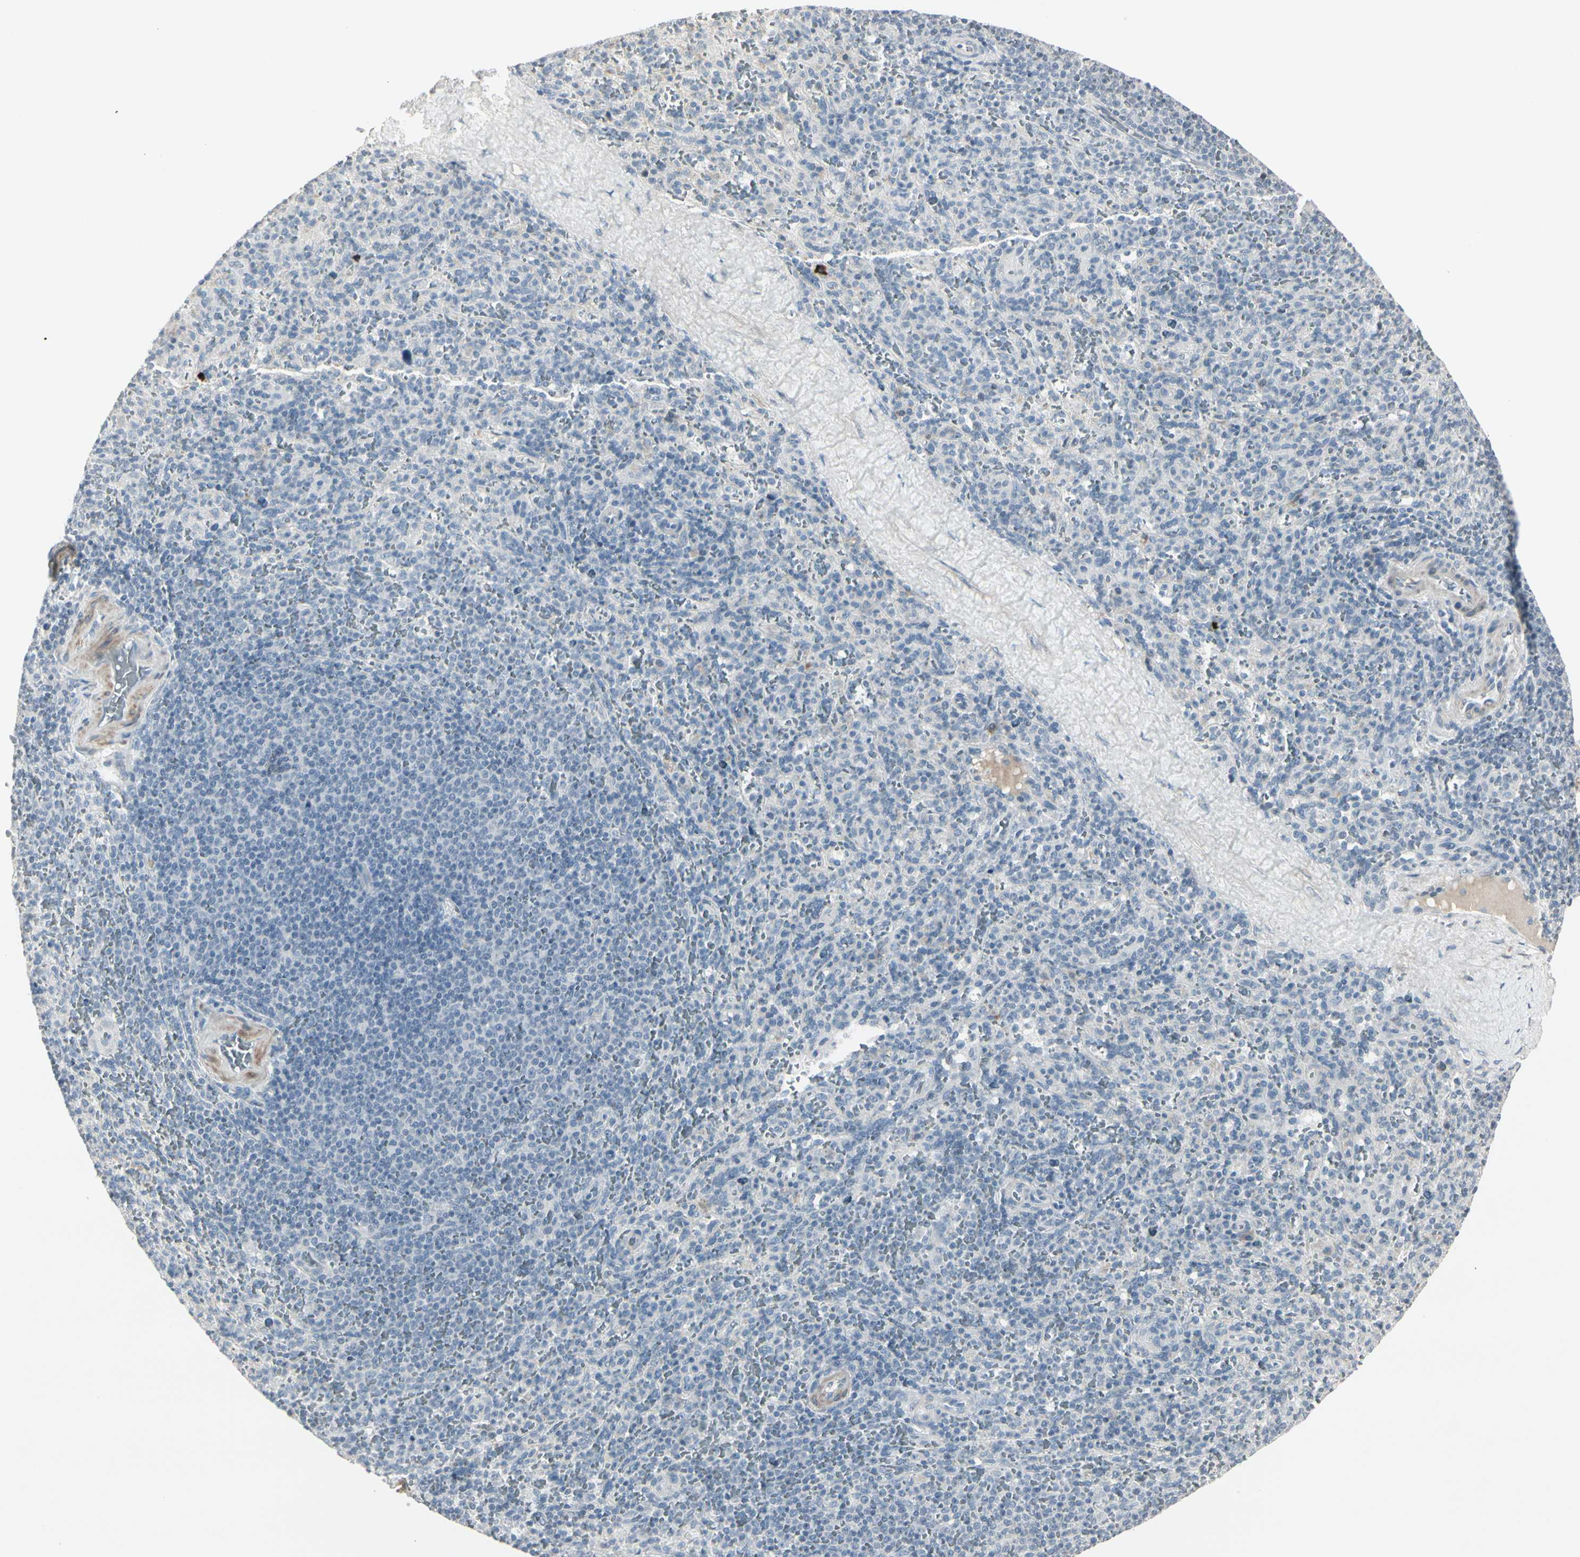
{"staining": {"intensity": "negative", "quantity": "none", "location": "none"}, "tissue": "spleen", "cell_type": "Cells in red pulp", "image_type": "normal", "snomed": [{"axis": "morphology", "description": "Normal tissue, NOS"}, {"axis": "topography", "description": "Spleen"}], "caption": "DAB immunohistochemical staining of normal human spleen demonstrates no significant positivity in cells in red pulp. (DAB immunohistochemistry (IHC) visualized using brightfield microscopy, high magnification).", "gene": "DMPK", "patient": {"sex": "male", "age": 36}}